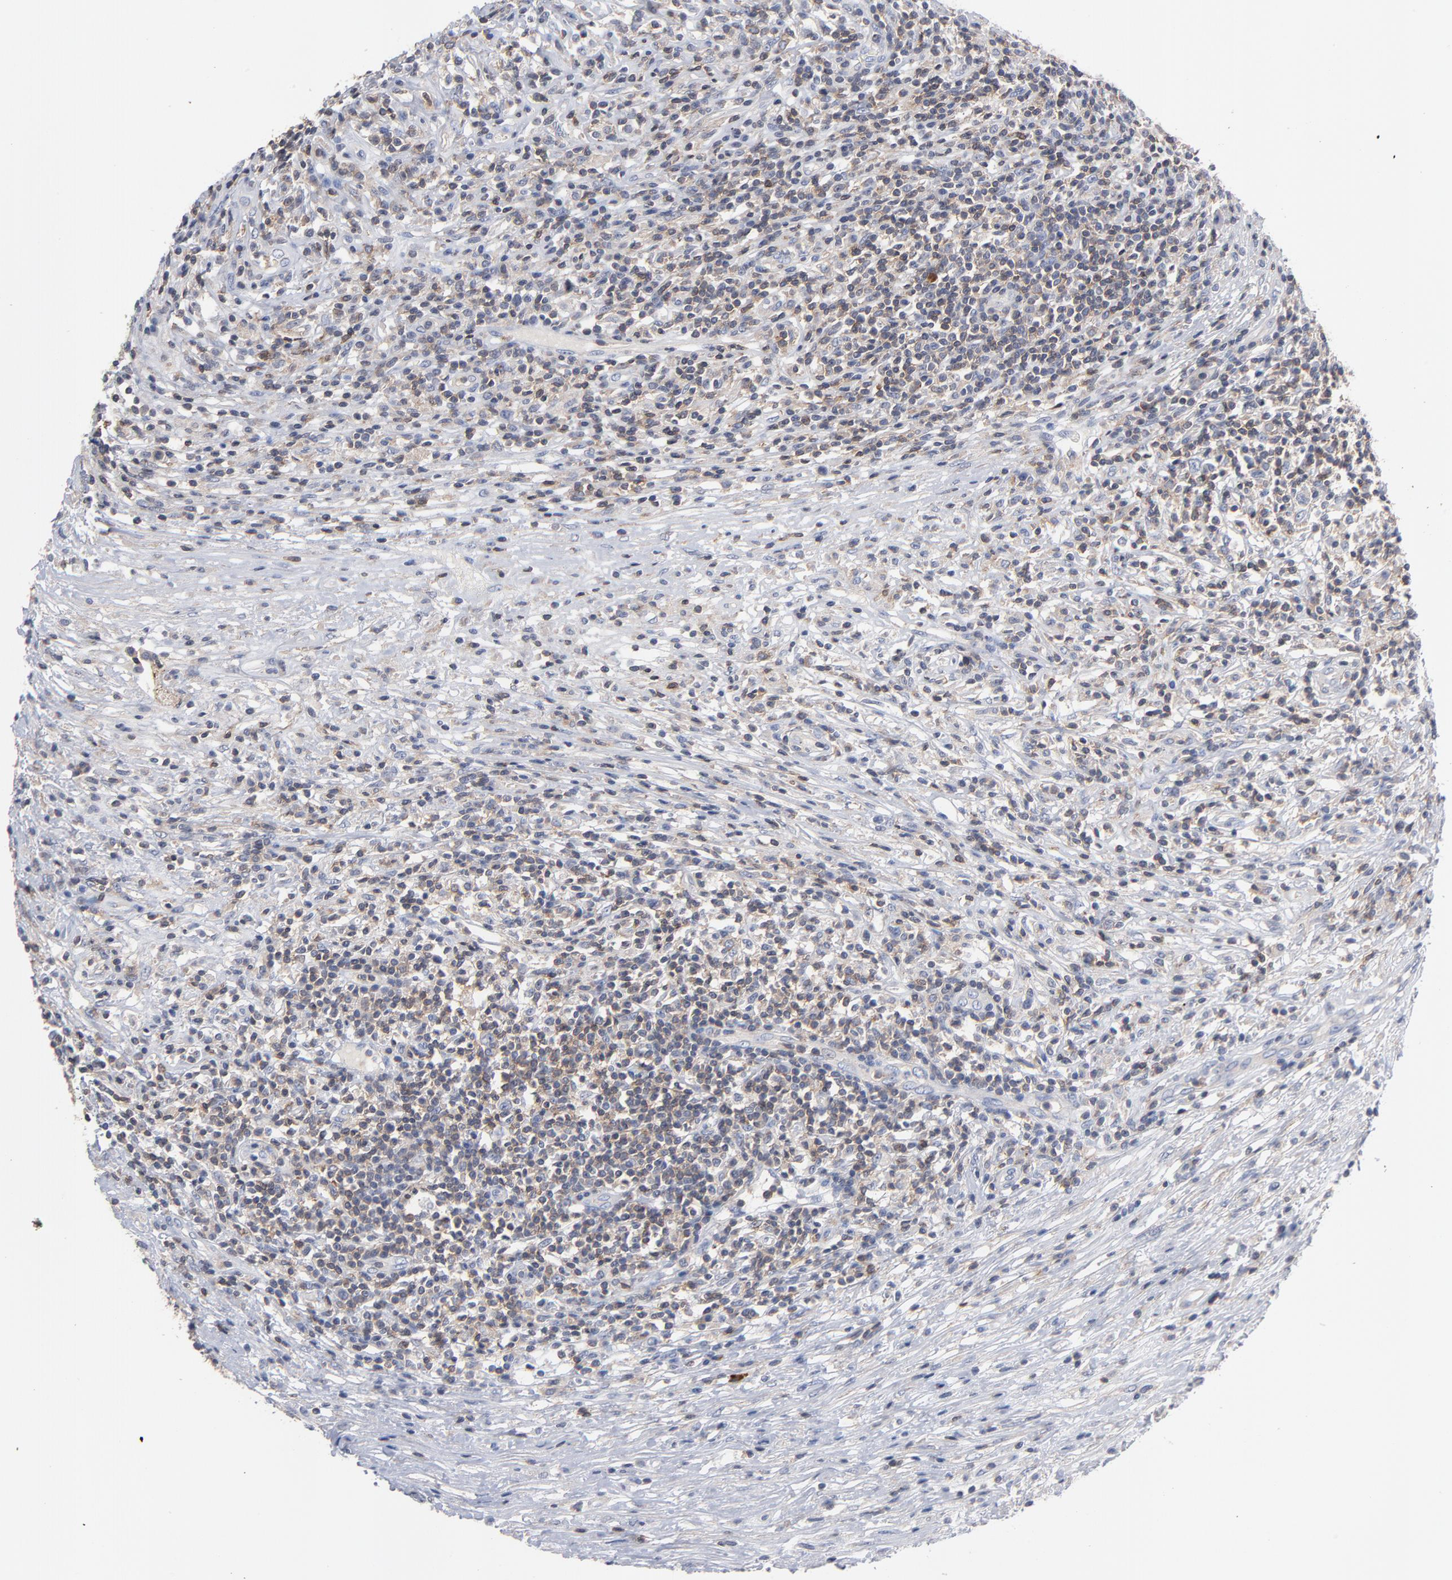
{"staining": {"intensity": "weak", "quantity": "<25%", "location": "cytoplasmic/membranous"}, "tissue": "lymphoma", "cell_type": "Tumor cells", "image_type": "cancer", "snomed": [{"axis": "morphology", "description": "Malignant lymphoma, non-Hodgkin's type, High grade"}, {"axis": "topography", "description": "Lymph node"}], "caption": "DAB (3,3'-diaminobenzidine) immunohistochemical staining of human malignant lymphoma, non-Hodgkin's type (high-grade) displays no significant expression in tumor cells. The staining is performed using DAB brown chromogen with nuclei counter-stained in using hematoxylin.", "gene": "PDLIM2", "patient": {"sex": "female", "age": 84}}